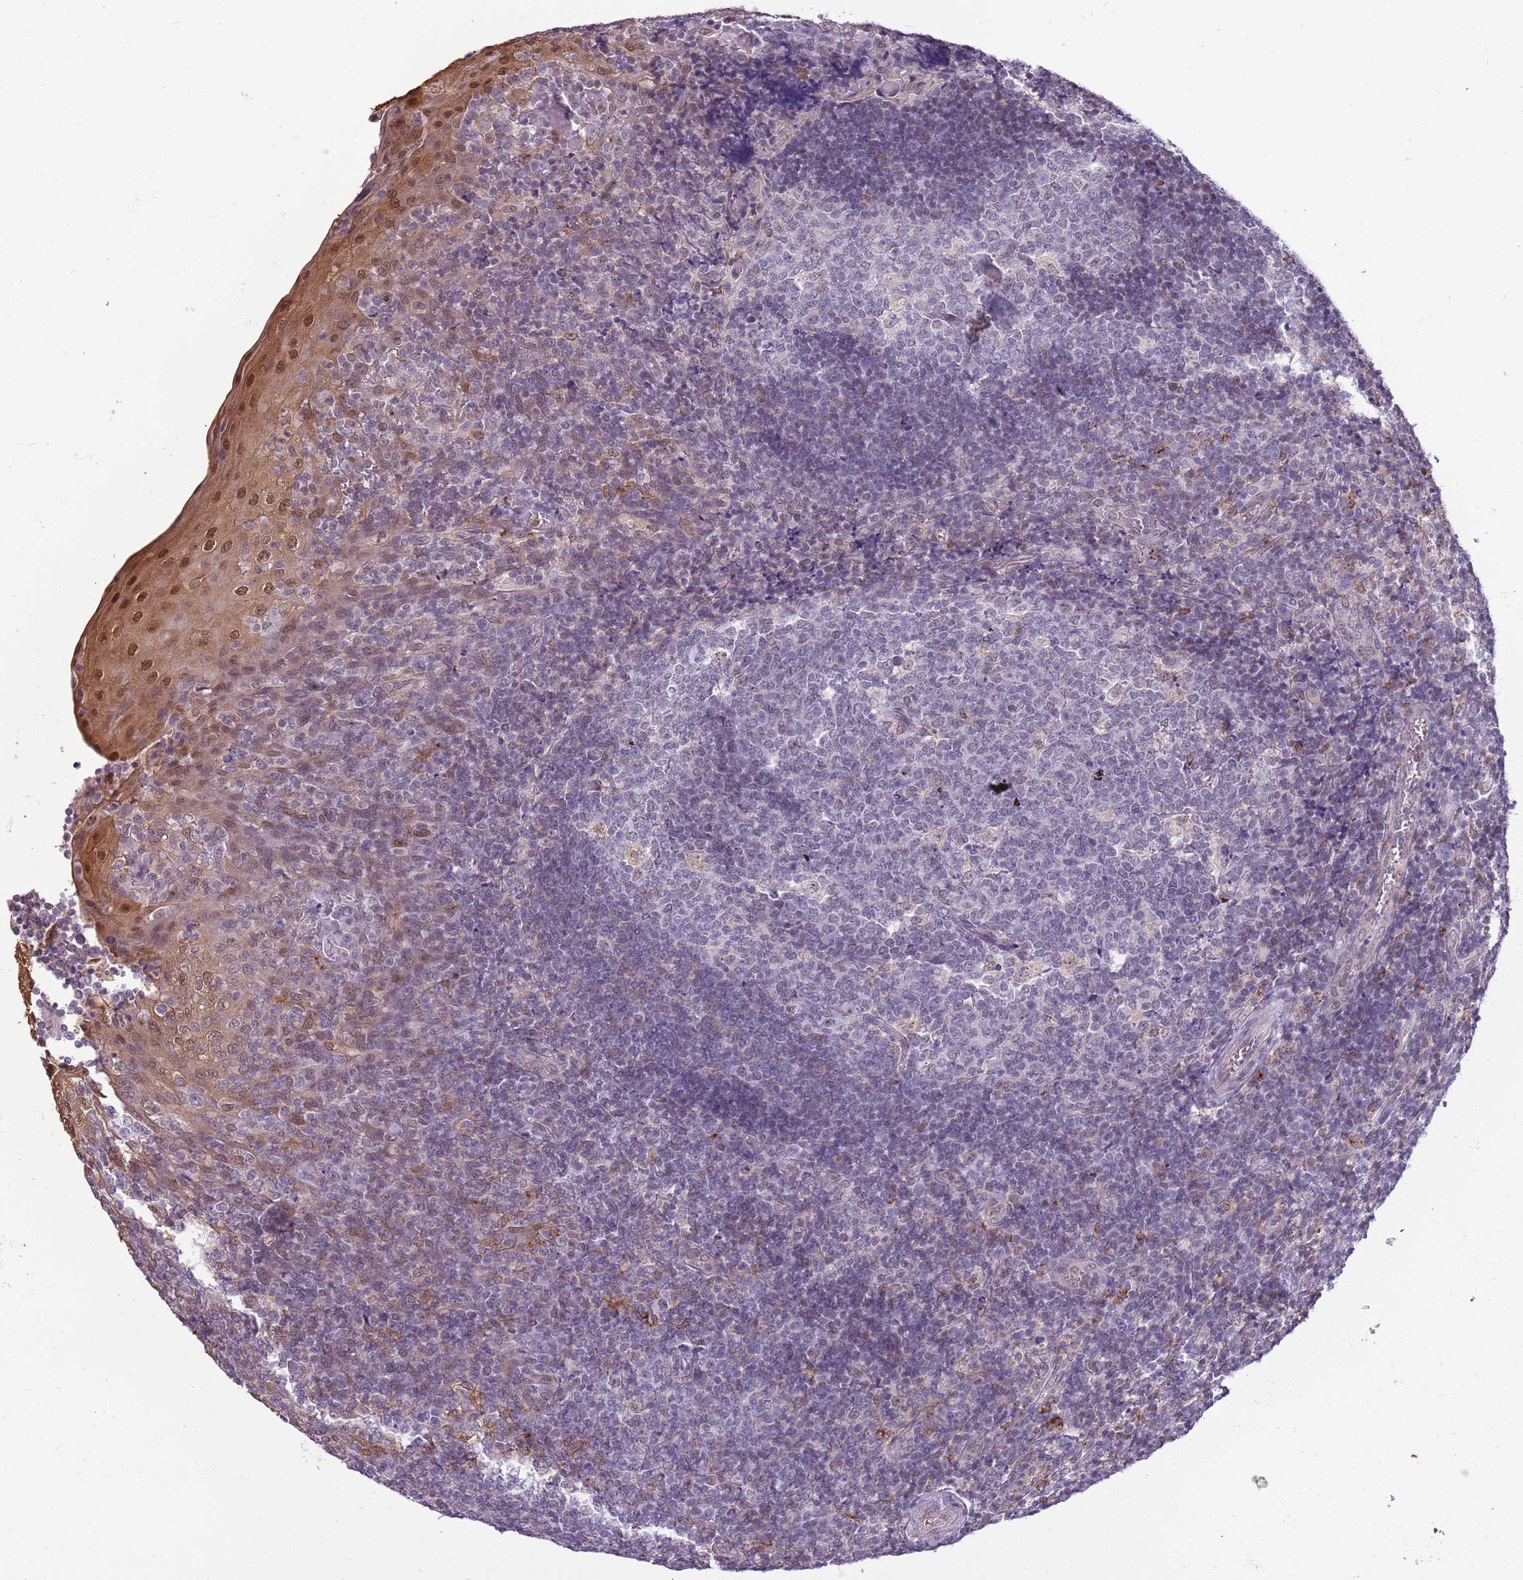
{"staining": {"intensity": "negative", "quantity": "none", "location": "none"}, "tissue": "tonsil", "cell_type": "Germinal center cells", "image_type": "normal", "snomed": [{"axis": "morphology", "description": "Normal tissue, NOS"}, {"axis": "topography", "description": "Tonsil"}], "caption": "High magnification brightfield microscopy of benign tonsil stained with DAB (3,3'-diaminobenzidine) (brown) and counterstained with hematoxylin (blue): germinal center cells show no significant positivity. (Brightfield microscopy of DAB (3,3'-diaminobenzidine) IHC at high magnification).", "gene": "DHX32", "patient": {"sex": "female", "age": 19}}